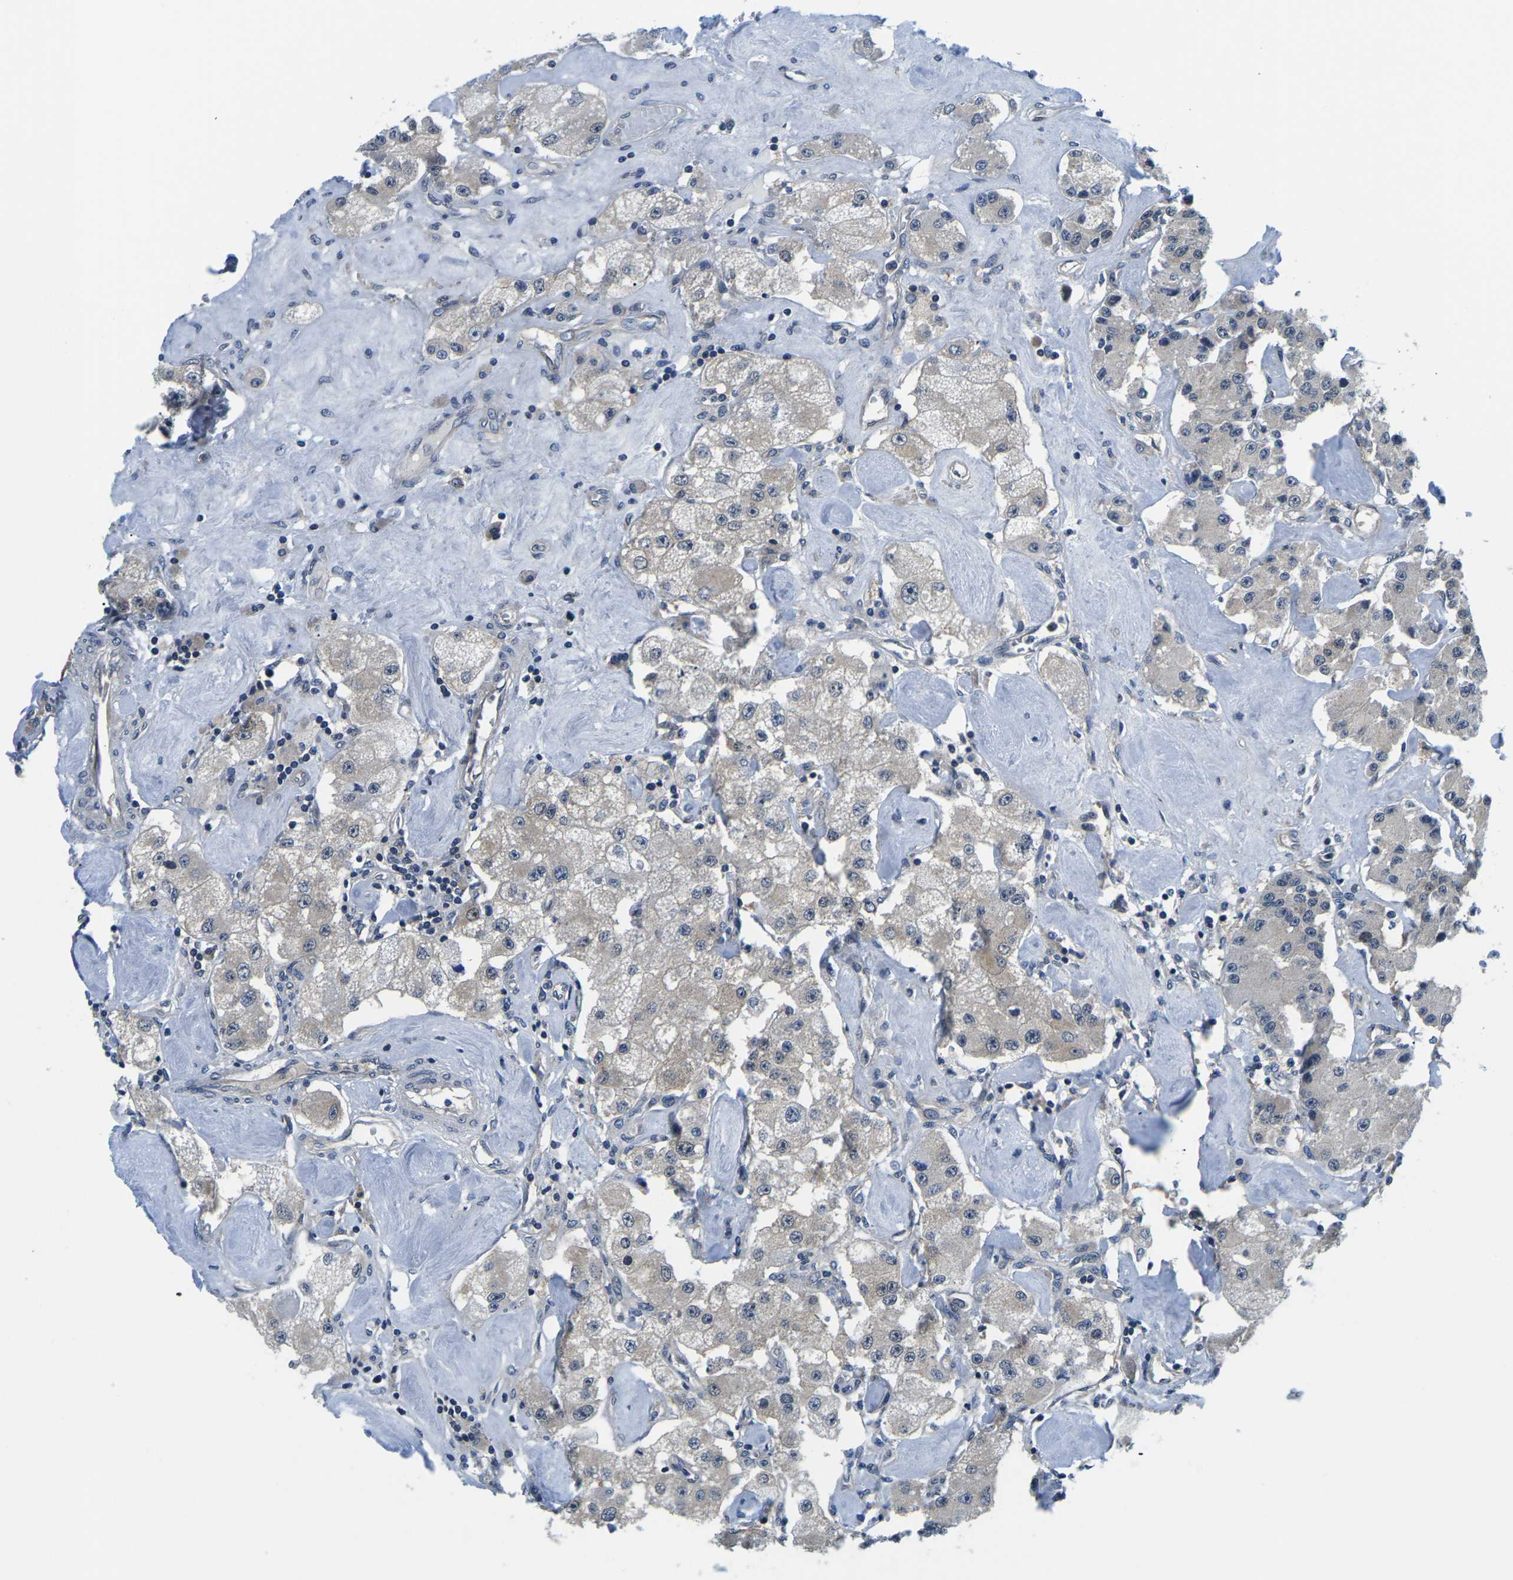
{"staining": {"intensity": "weak", "quantity": "<25%", "location": "cytoplasmic/membranous"}, "tissue": "carcinoid", "cell_type": "Tumor cells", "image_type": "cancer", "snomed": [{"axis": "morphology", "description": "Carcinoid, malignant, NOS"}, {"axis": "topography", "description": "Pancreas"}], "caption": "The photomicrograph displays no significant positivity in tumor cells of carcinoid (malignant).", "gene": "GSK3B", "patient": {"sex": "male", "age": 41}}